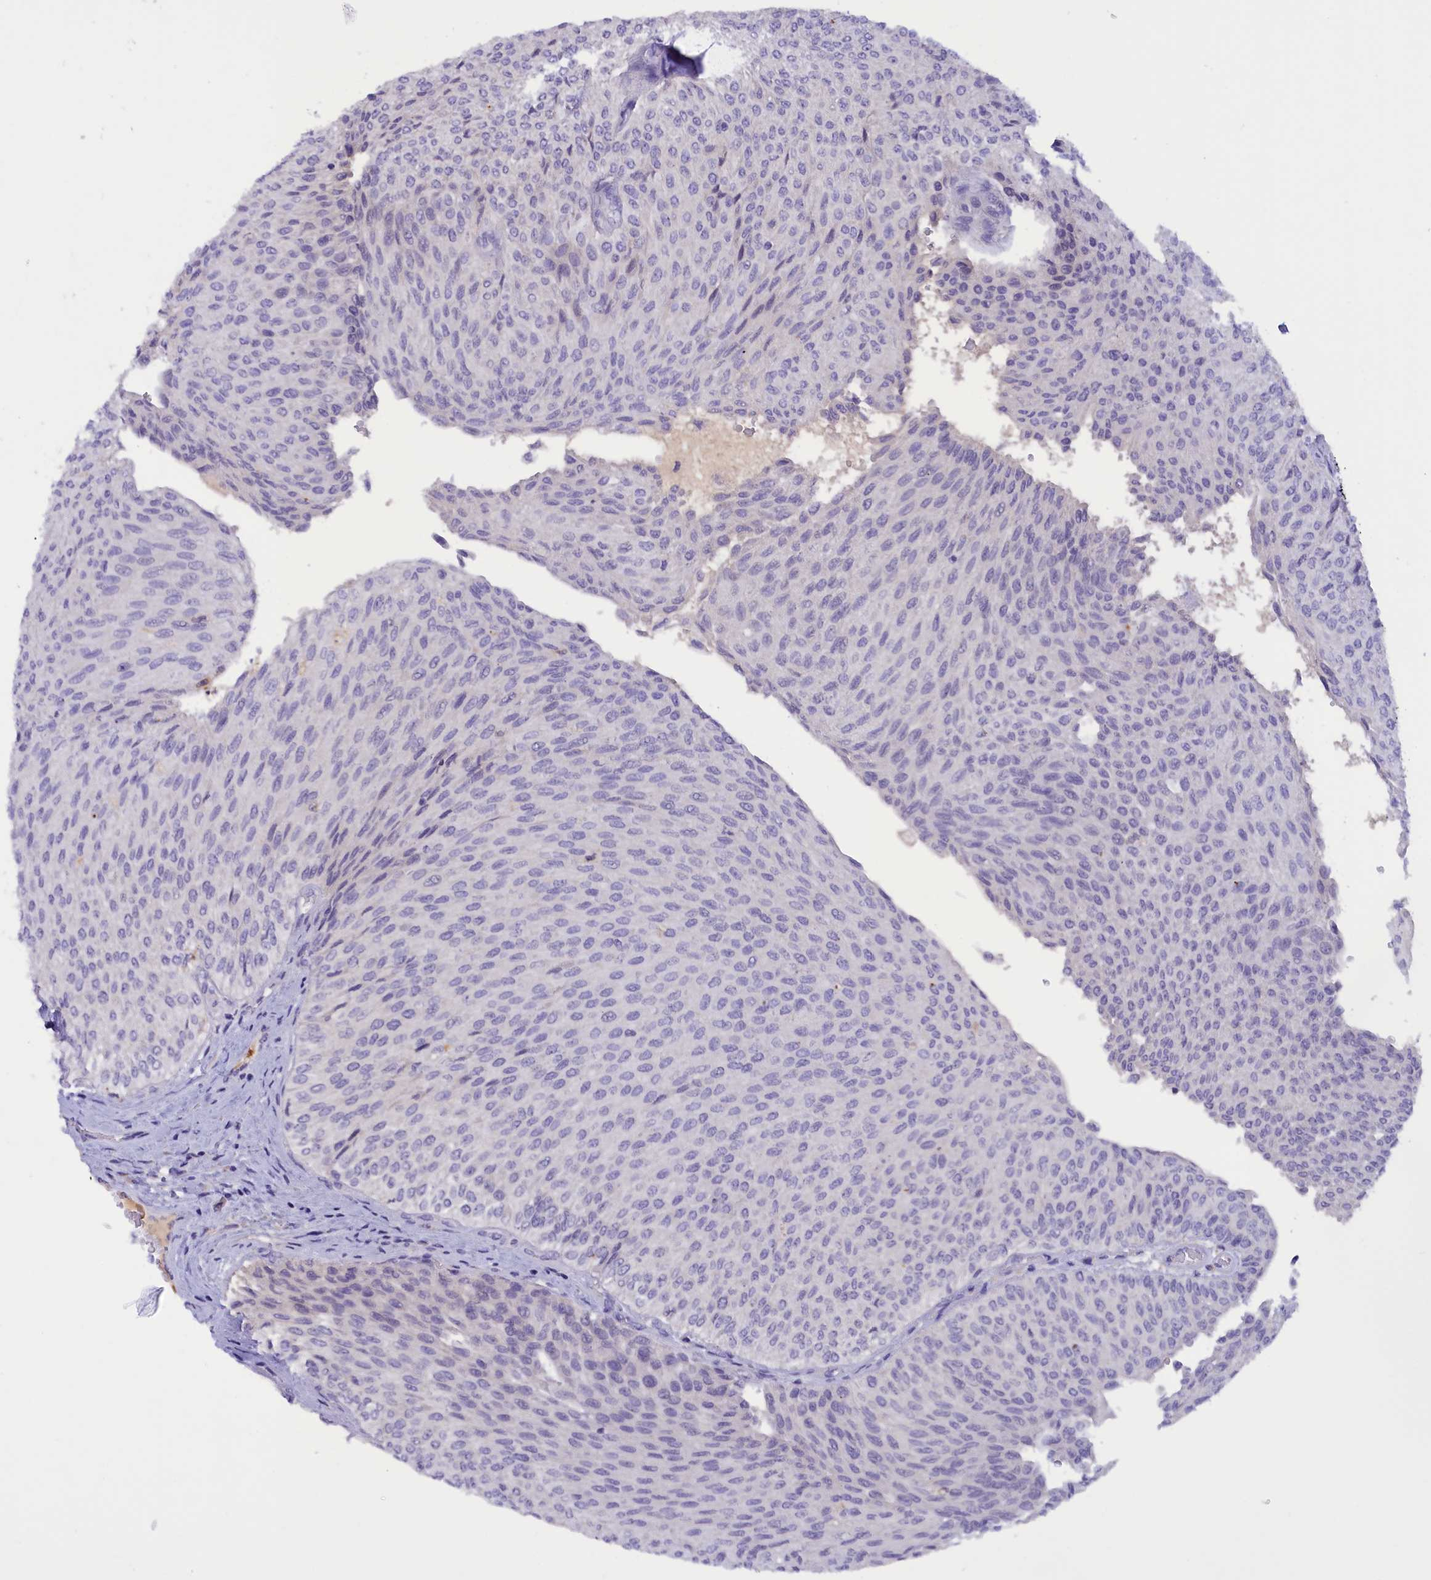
{"staining": {"intensity": "negative", "quantity": "none", "location": "none"}, "tissue": "urothelial cancer", "cell_type": "Tumor cells", "image_type": "cancer", "snomed": [{"axis": "morphology", "description": "Urothelial carcinoma, Low grade"}, {"axis": "topography", "description": "Urinary bladder"}], "caption": "Tumor cells show no significant staining in urothelial cancer. The staining is performed using DAB brown chromogen with nuclei counter-stained in using hematoxylin.", "gene": "FAM149B1", "patient": {"sex": "male", "age": 78}}